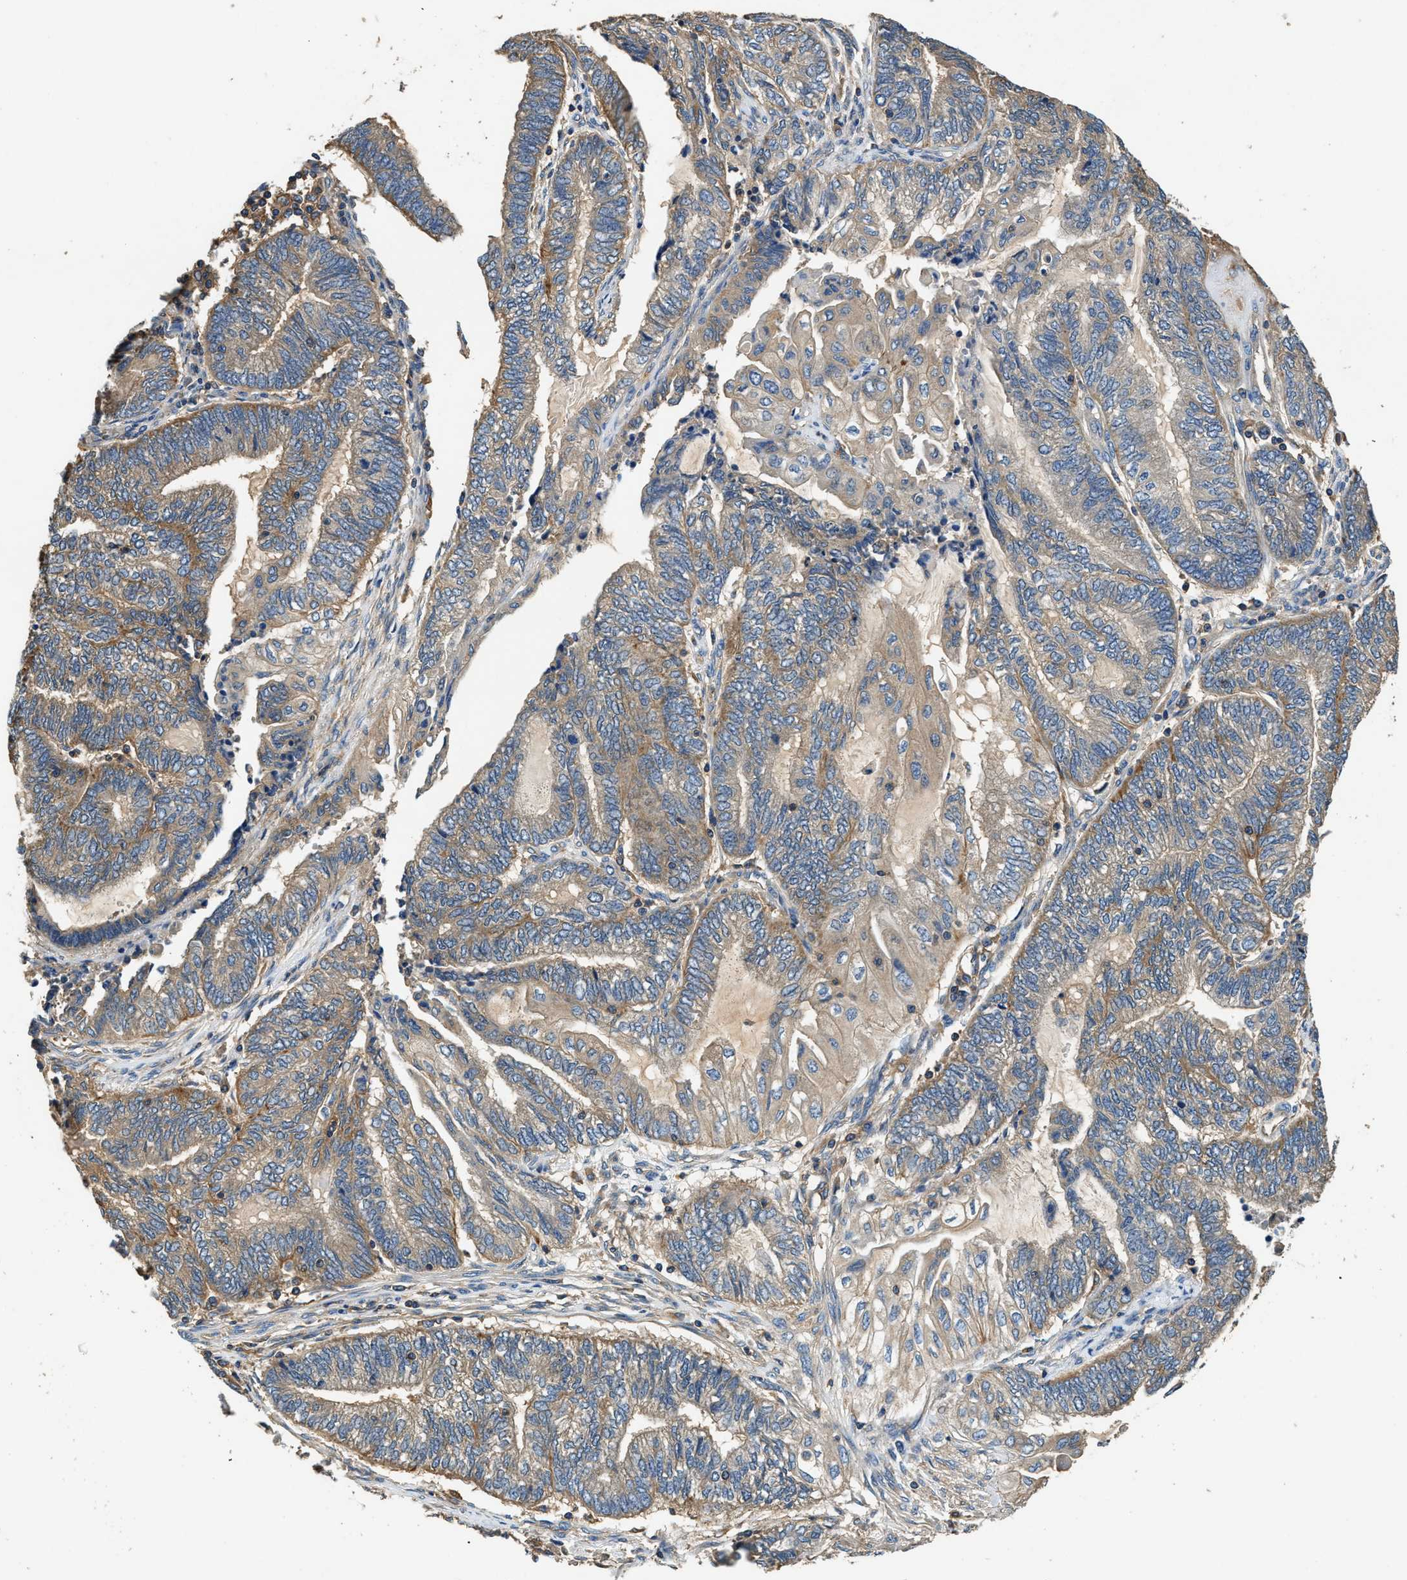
{"staining": {"intensity": "weak", "quantity": ">75%", "location": "cytoplasmic/membranous"}, "tissue": "endometrial cancer", "cell_type": "Tumor cells", "image_type": "cancer", "snomed": [{"axis": "morphology", "description": "Adenocarcinoma, NOS"}, {"axis": "topography", "description": "Uterus"}, {"axis": "topography", "description": "Endometrium"}], "caption": "Immunohistochemistry of endometrial cancer reveals low levels of weak cytoplasmic/membranous staining in approximately >75% of tumor cells. Immunohistochemistry stains the protein in brown and the nuclei are stained blue.", "gene": "BLOC1S1", "patient": {"sex": "female", "age": 70}}